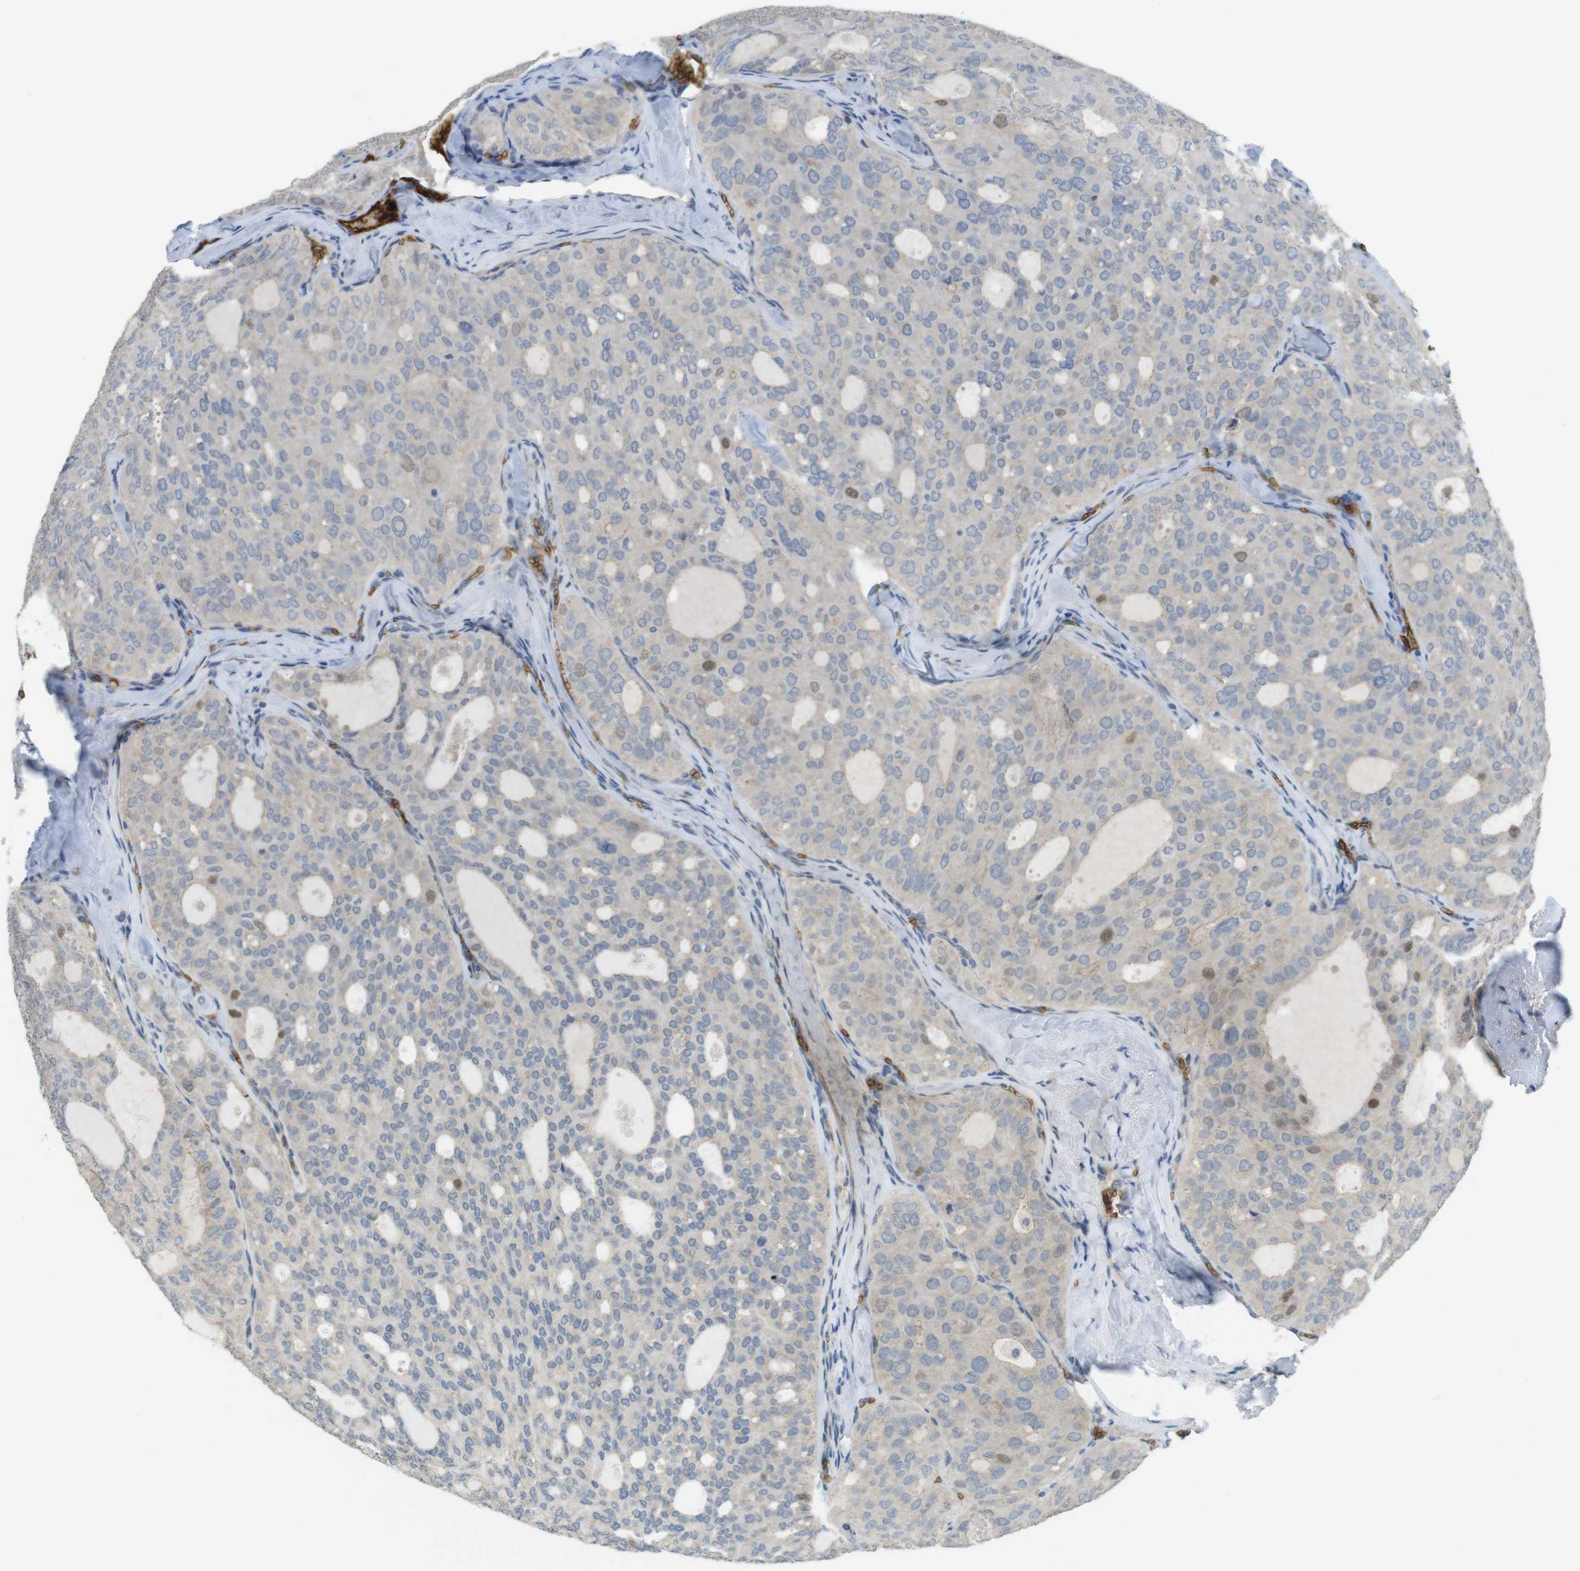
{"staining": {"intensity": "weak", "quantity": "25%-75%", "location": "cytoplasmic/membranous"}, "tissue": "thyroid cancer", "cell_type": "Tumor cells", "image_type": "cancer", "snomed": [{"axis": "morphology", "description": "Follicular adenoma carcinoma, NOS"}, {"axis": "topography", "description": "Thyroid gland"}], "caption": "A brown stain labels weak cytoplasmic/membranous expression of a protein in human follicular adenoma carcinoma (thyroid) tumor cells. Immunohistochemistry stains the protein of interest in brown and the nuclei are stained blue.", "gene": "GYPA", "patient": {"sex": "male", "age": 75}}